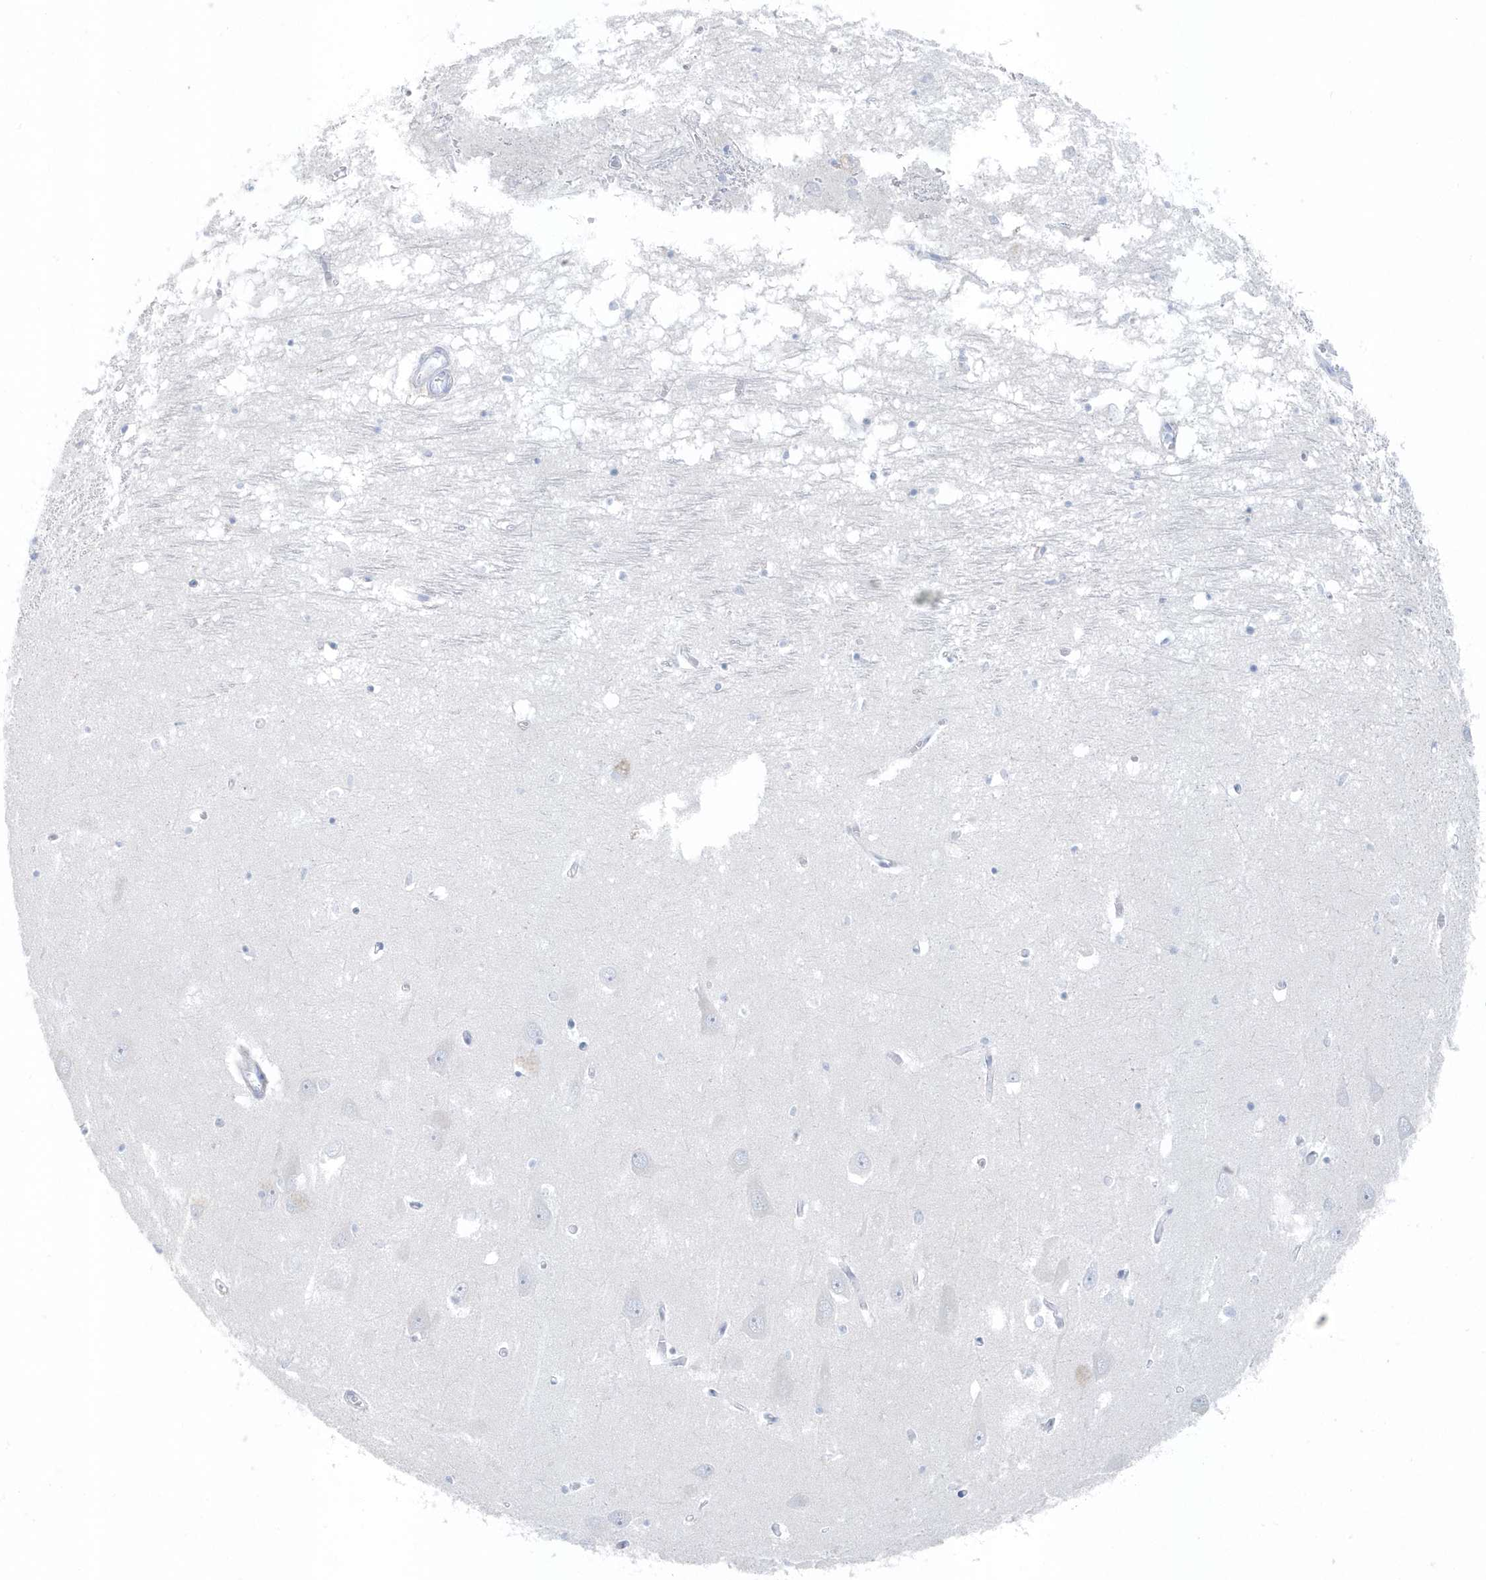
{"staining": {"intensity": "negative", "quantity": "none", "location": "none"}, "tissue": "hippocampus", "cell_type": "Glial cells", "image_type": "normal", "snomed": [{"axis": "morphology", "description": "Normal tissue, NOS"}, {"axis": "topography", "description": "Hippocampus"}], "caption": "Glial cells show no significant staining in benign hippocampus.", "gene": "FAM98A", "patient": {"sex": "male", "age": 70}}